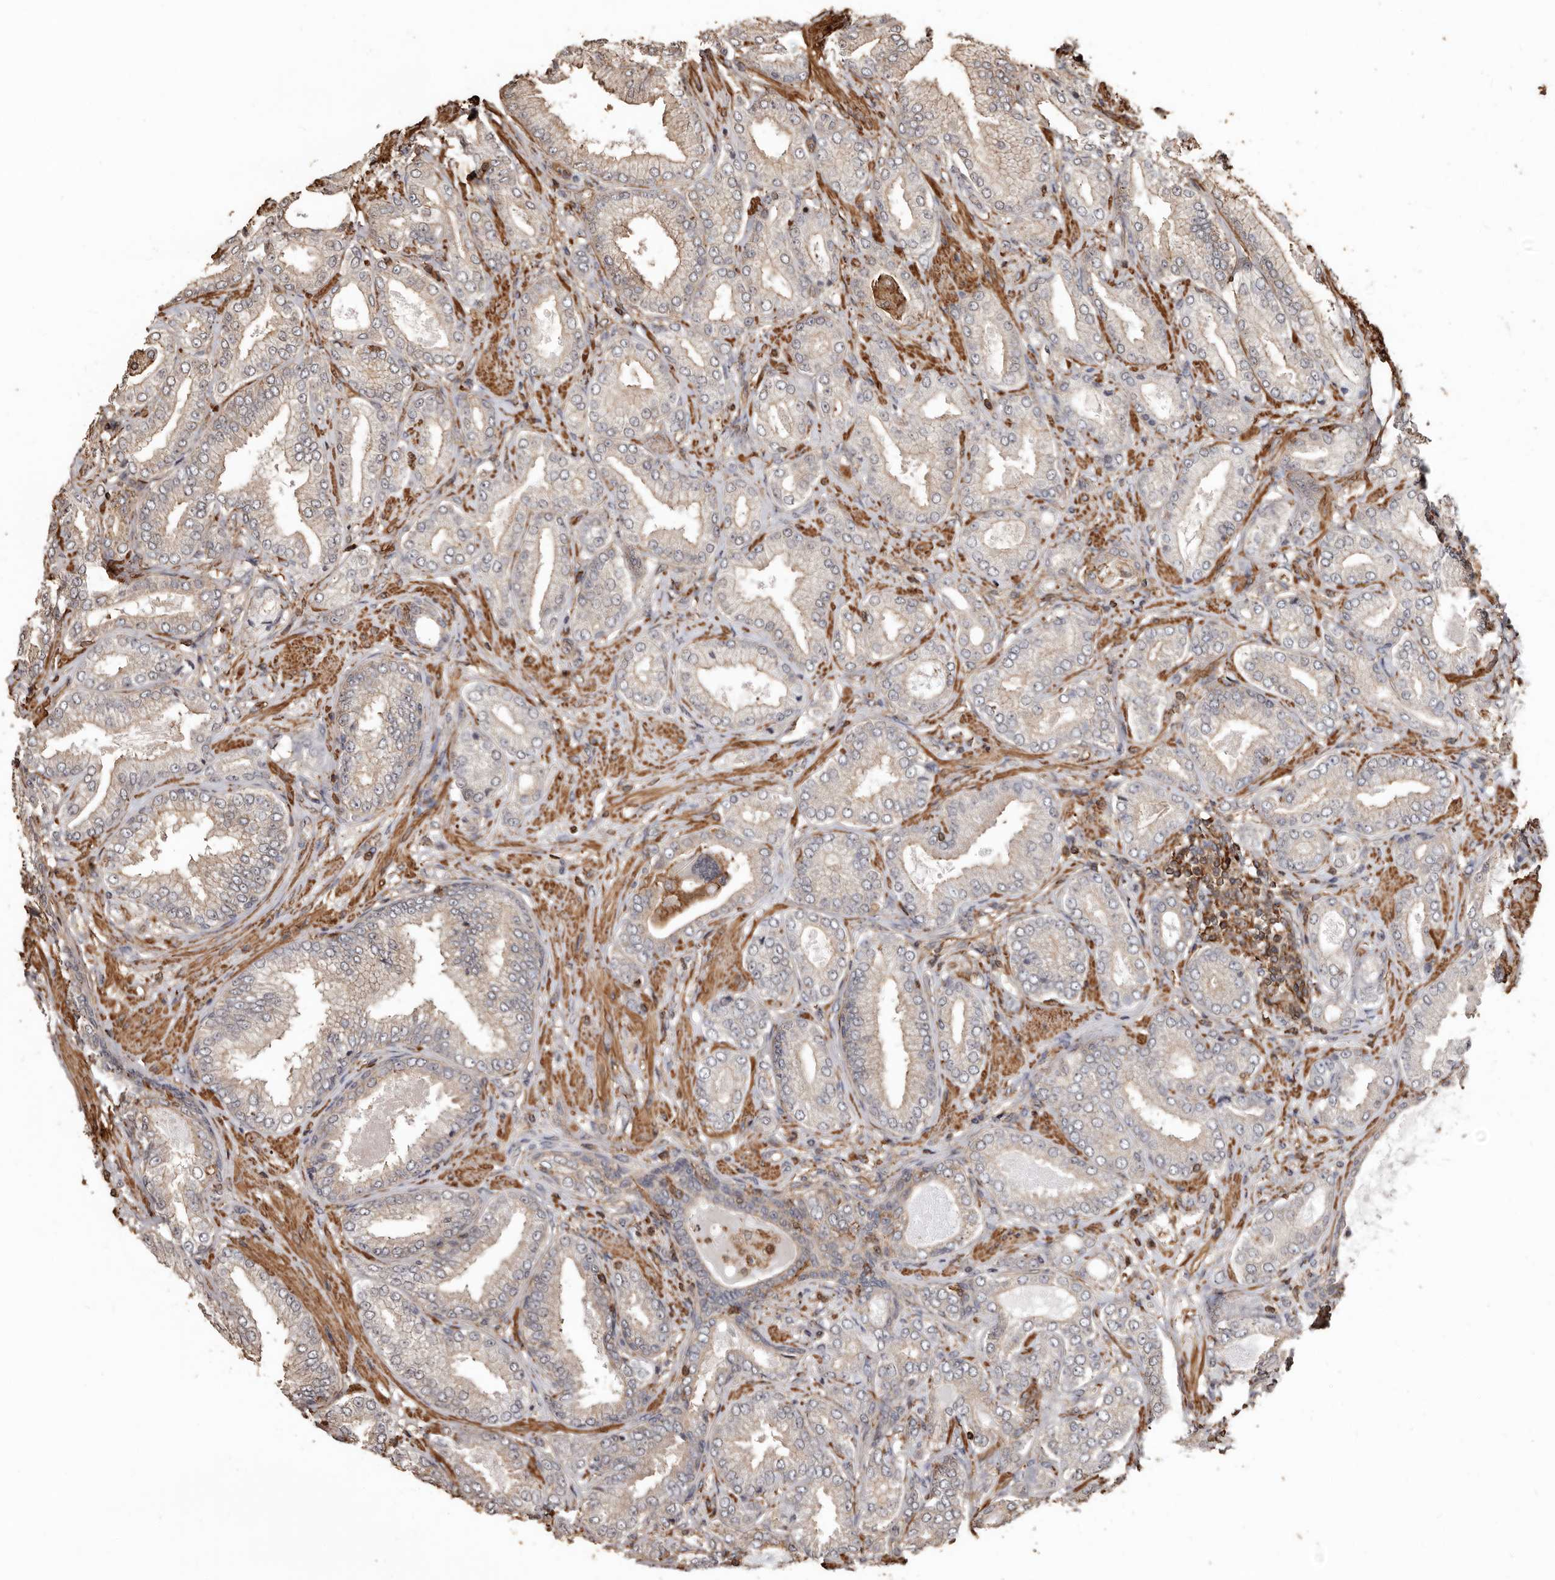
{"staining": {"intensity": "weak", "quantity": "<25%", "location": "cytoplasmic/membranous"}, "tissue": "prostate cancer", "cell_type": "Tumor cells", "image_type": "cancer", "snomed": [{"axis": "morphology", "description": "Adenocarcinoma, Low grade"}, {"axis": "topography", "description": "Prostate"}], "caption": "Immunohistochemistry (IHC) of human adenocarcinoma (low-grade) (prostate) reveals no staining in tumor cells.", "gene": "GSK3A", "patient": {"sex": "male", "age": 63}}